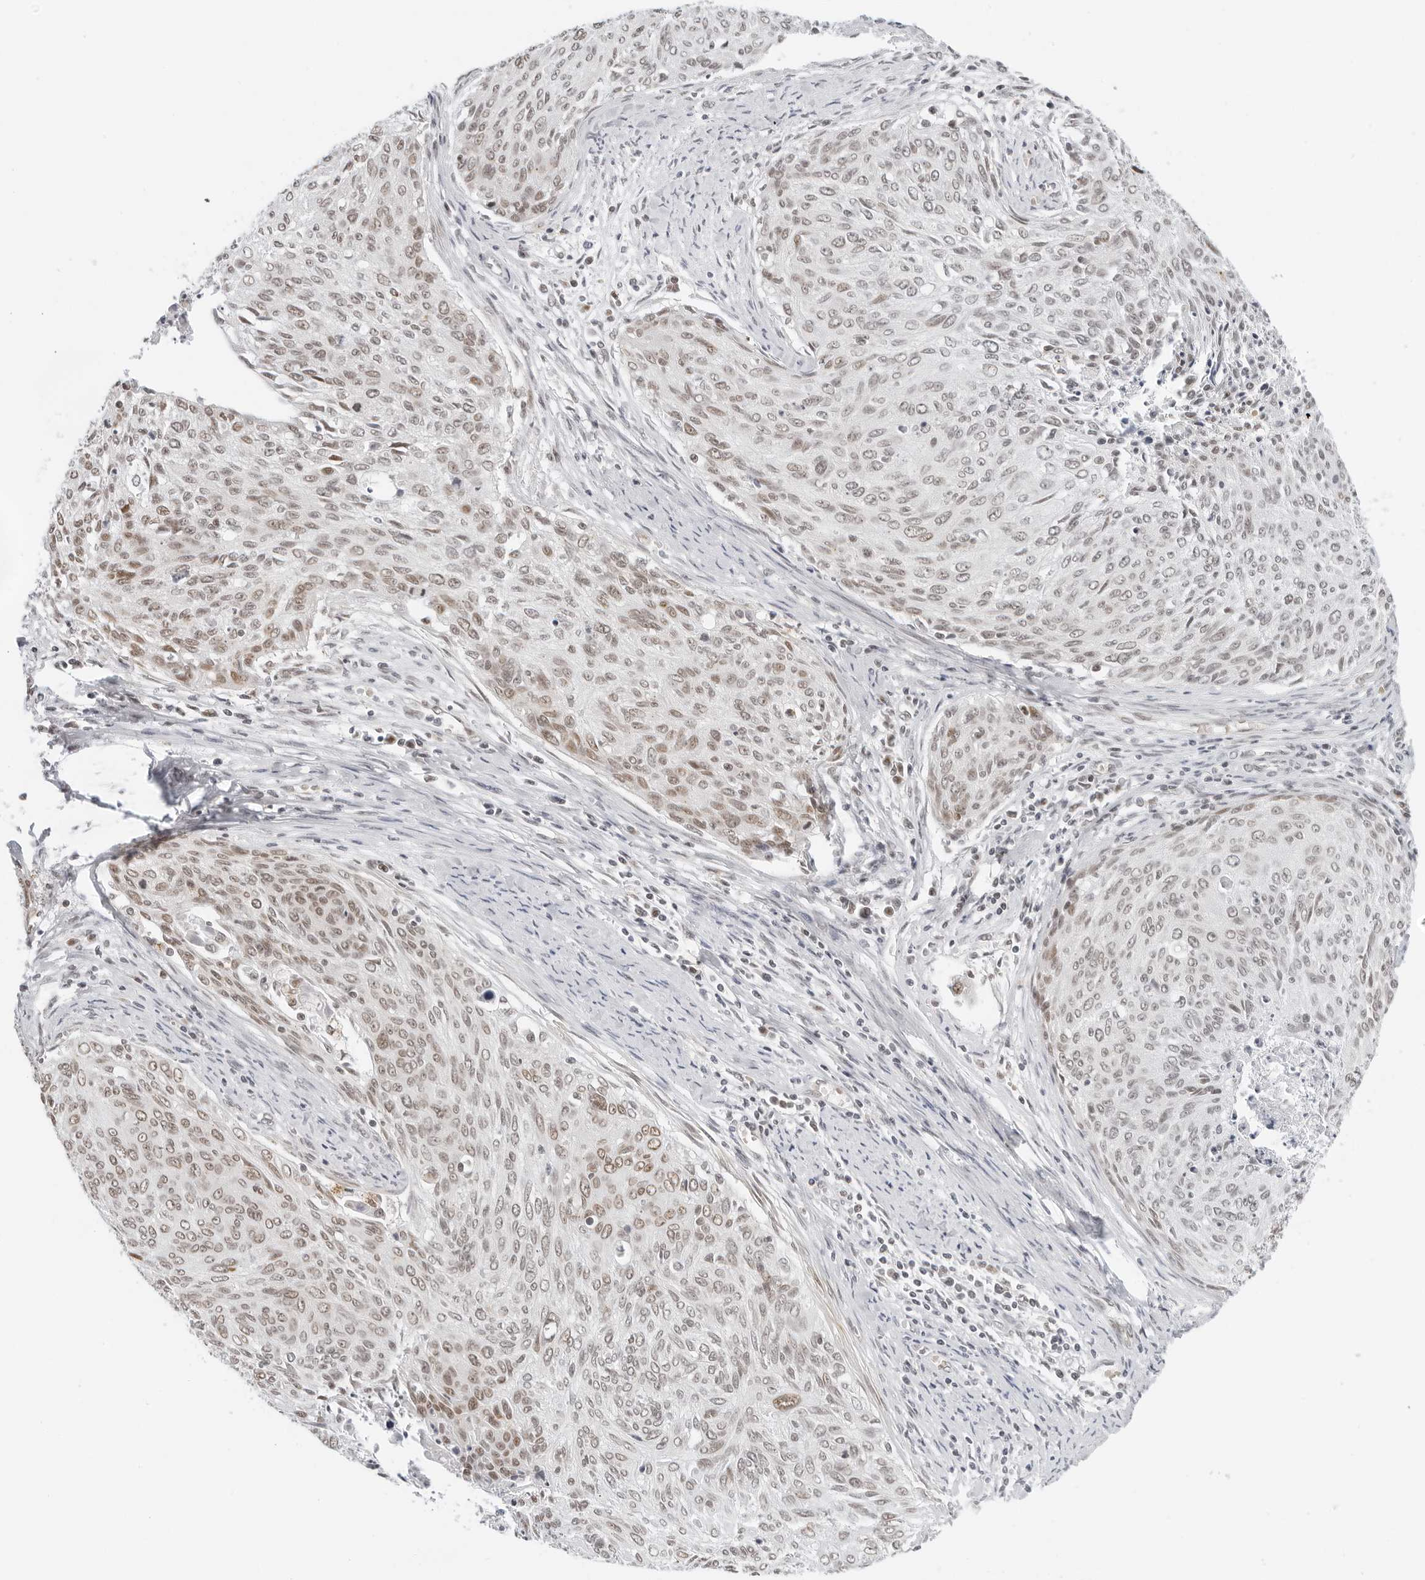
{"staining": {"intensity": "moderate", "quantity": "25%-75%", "location": "nuclear"}, "tissue": "cervical cancer", "cell_type": "Tumor cells", "image_type": "cancer", "snomed": [{"axis": "morphology", "description": "Squamous cell carcinoma, NOS"}, {"axis": "topography", "description": "Cervix"}], "caption": "Tumor cells show medium levels of moderate nuclear staining in about 25%-75% of cells in human cervical cancer.", "gene": "TOX4", "patient": {"sex": "female", "age": 55}}